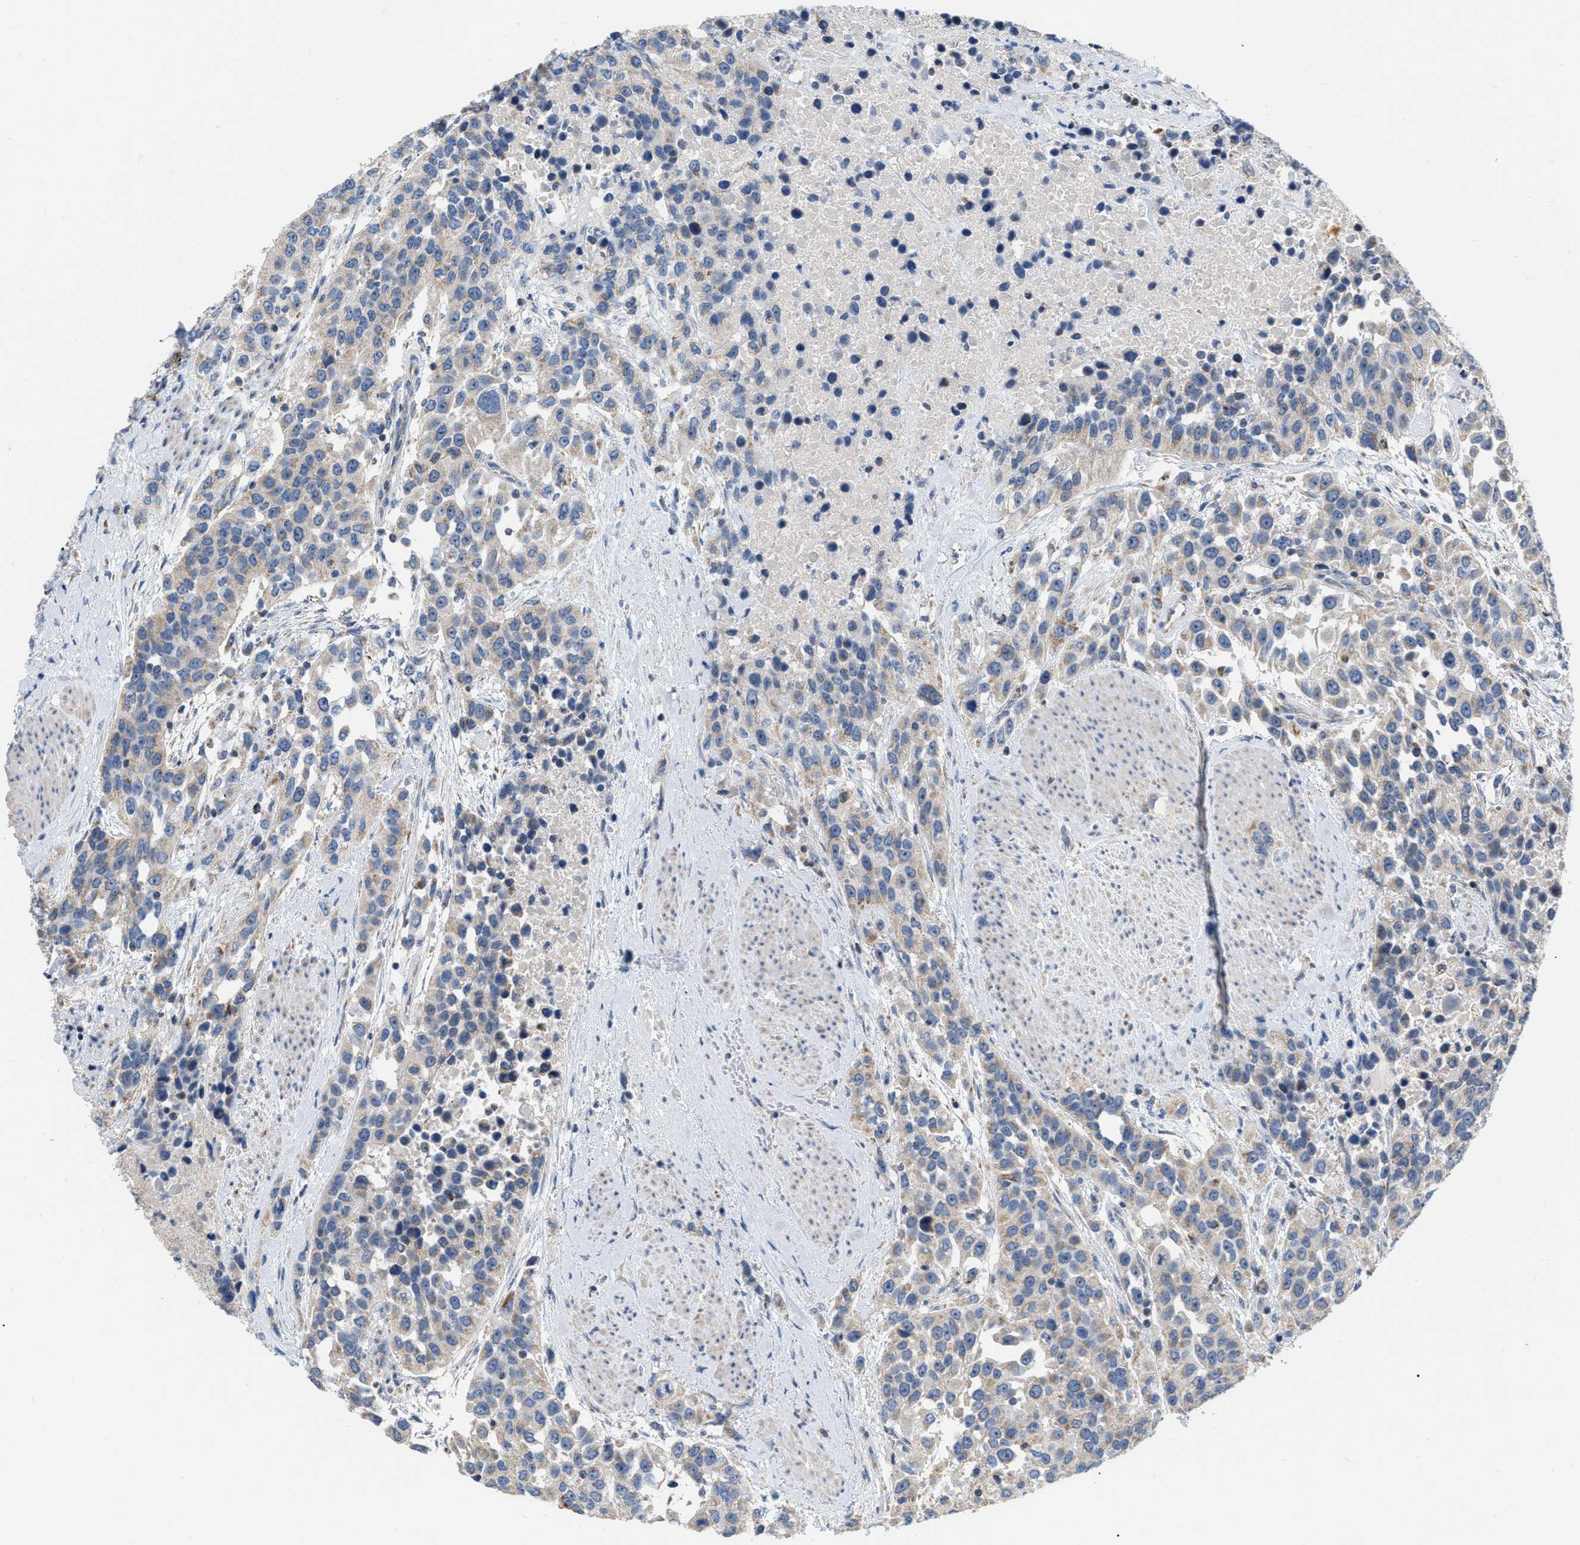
{"staining": {"intensity": "negative", "quantity": "none", "location": "none"}, "tissue": "urothelial cancer", "cell_type": "Tumor cells", "image_type": "cancer", "snomed": [{"axis": "morphology", "description": "Urothelial carcinoma, High grade"}, {"axis": "topography", "description": "Urinary bladder"}], "caption": "Tumor cells show no significant expression in urothelial carcinoma (high-grade).", "gene": "DDX56", "patient": {"sex": "female", "age": 80}}